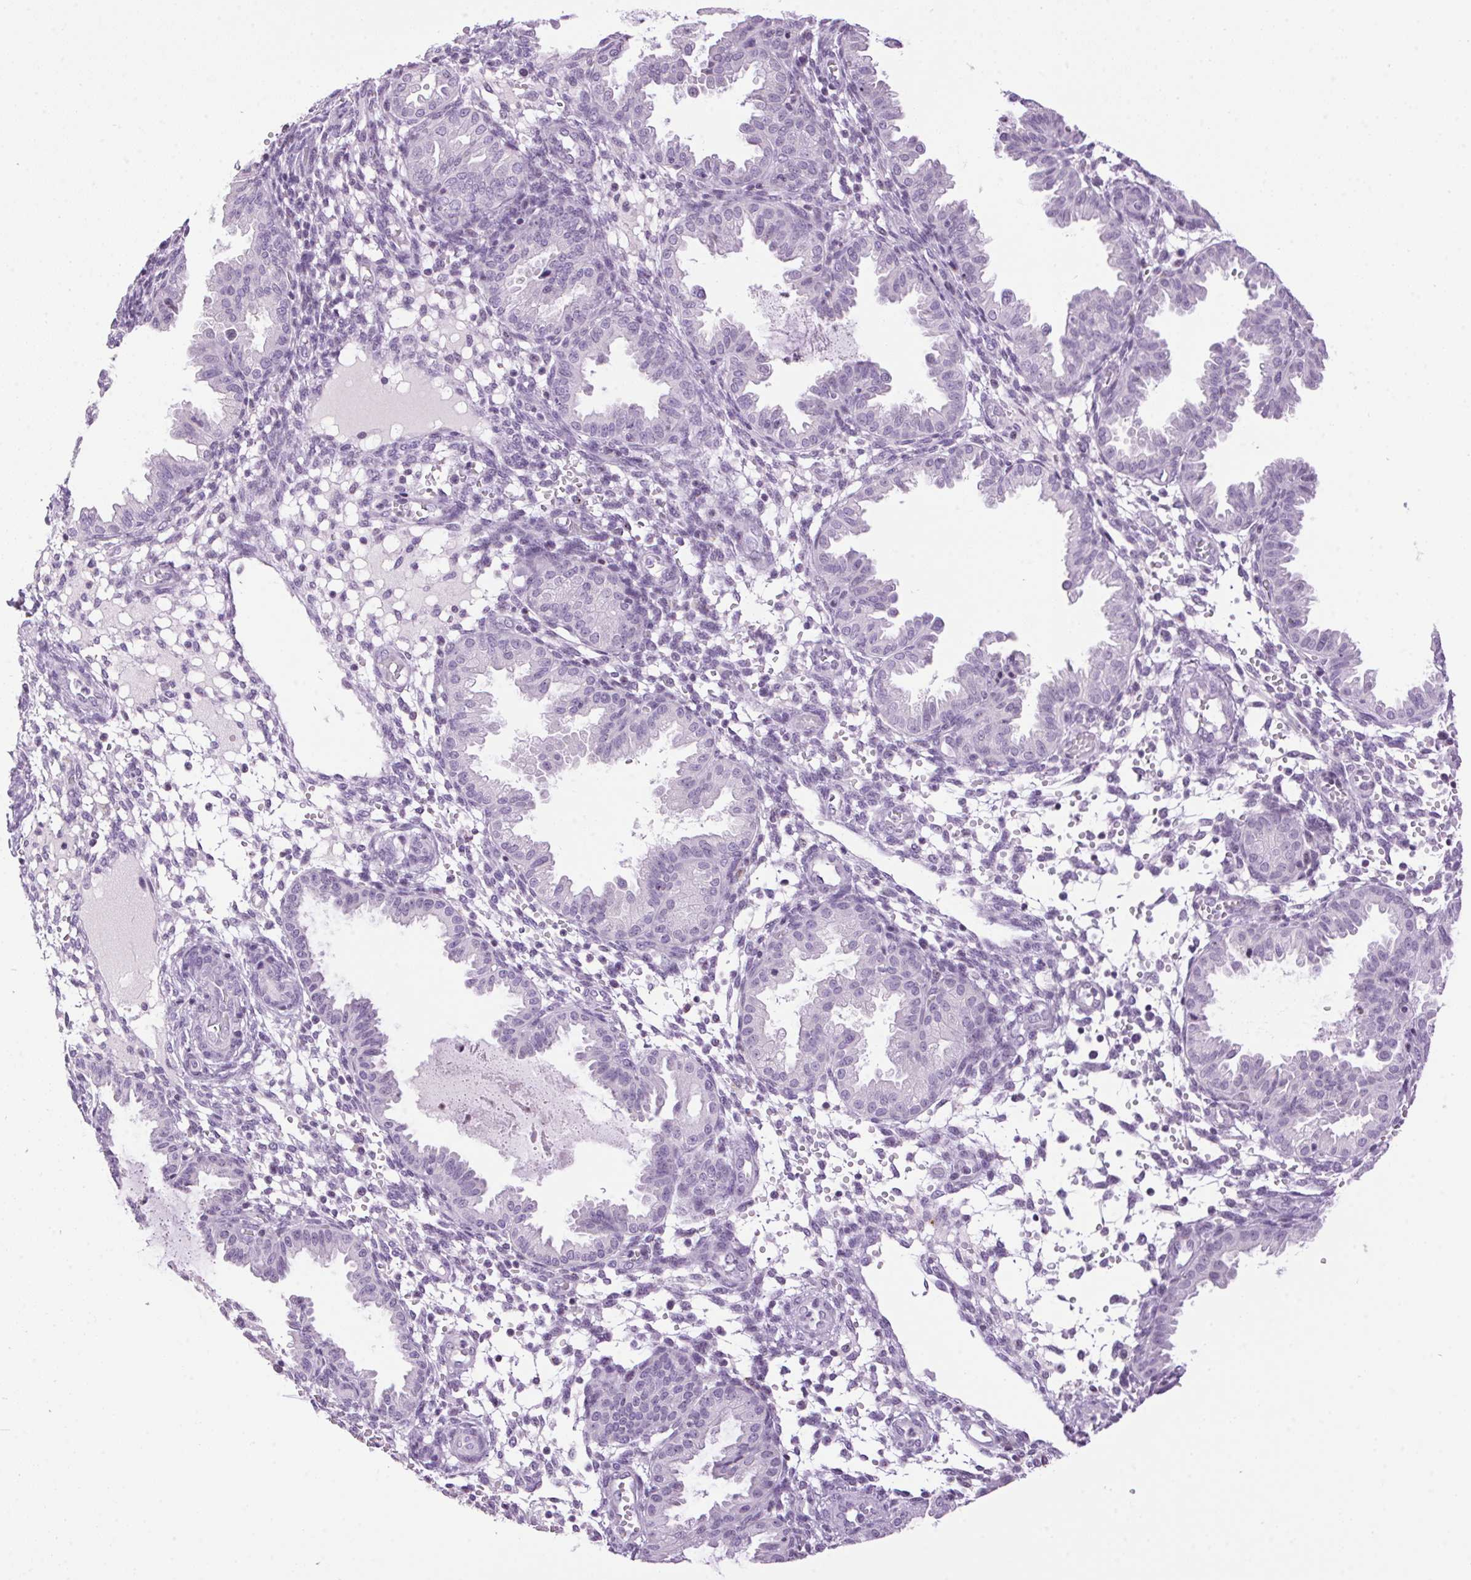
{"staining": {"intensity": "negative", "quantity": "none", "location": "none"}, "tissue": "endometrium", "cell_type": "Cells in endometrial stroma", "image_type": "normal", "snomed": [{"axis": "morphology", "description": "Normal tissue, NOS"}, {"axis": "topography", "description": "Endometrium"}], "caption": "Immunohistochemistry (IHC) micrograph of unremarkable human endometrium stained for a protein (brown), which demonstrates no staining in cells in endometrial stroma.", "gene": "TMEM88B", "patient": {"sex": "female", "age": 33}}